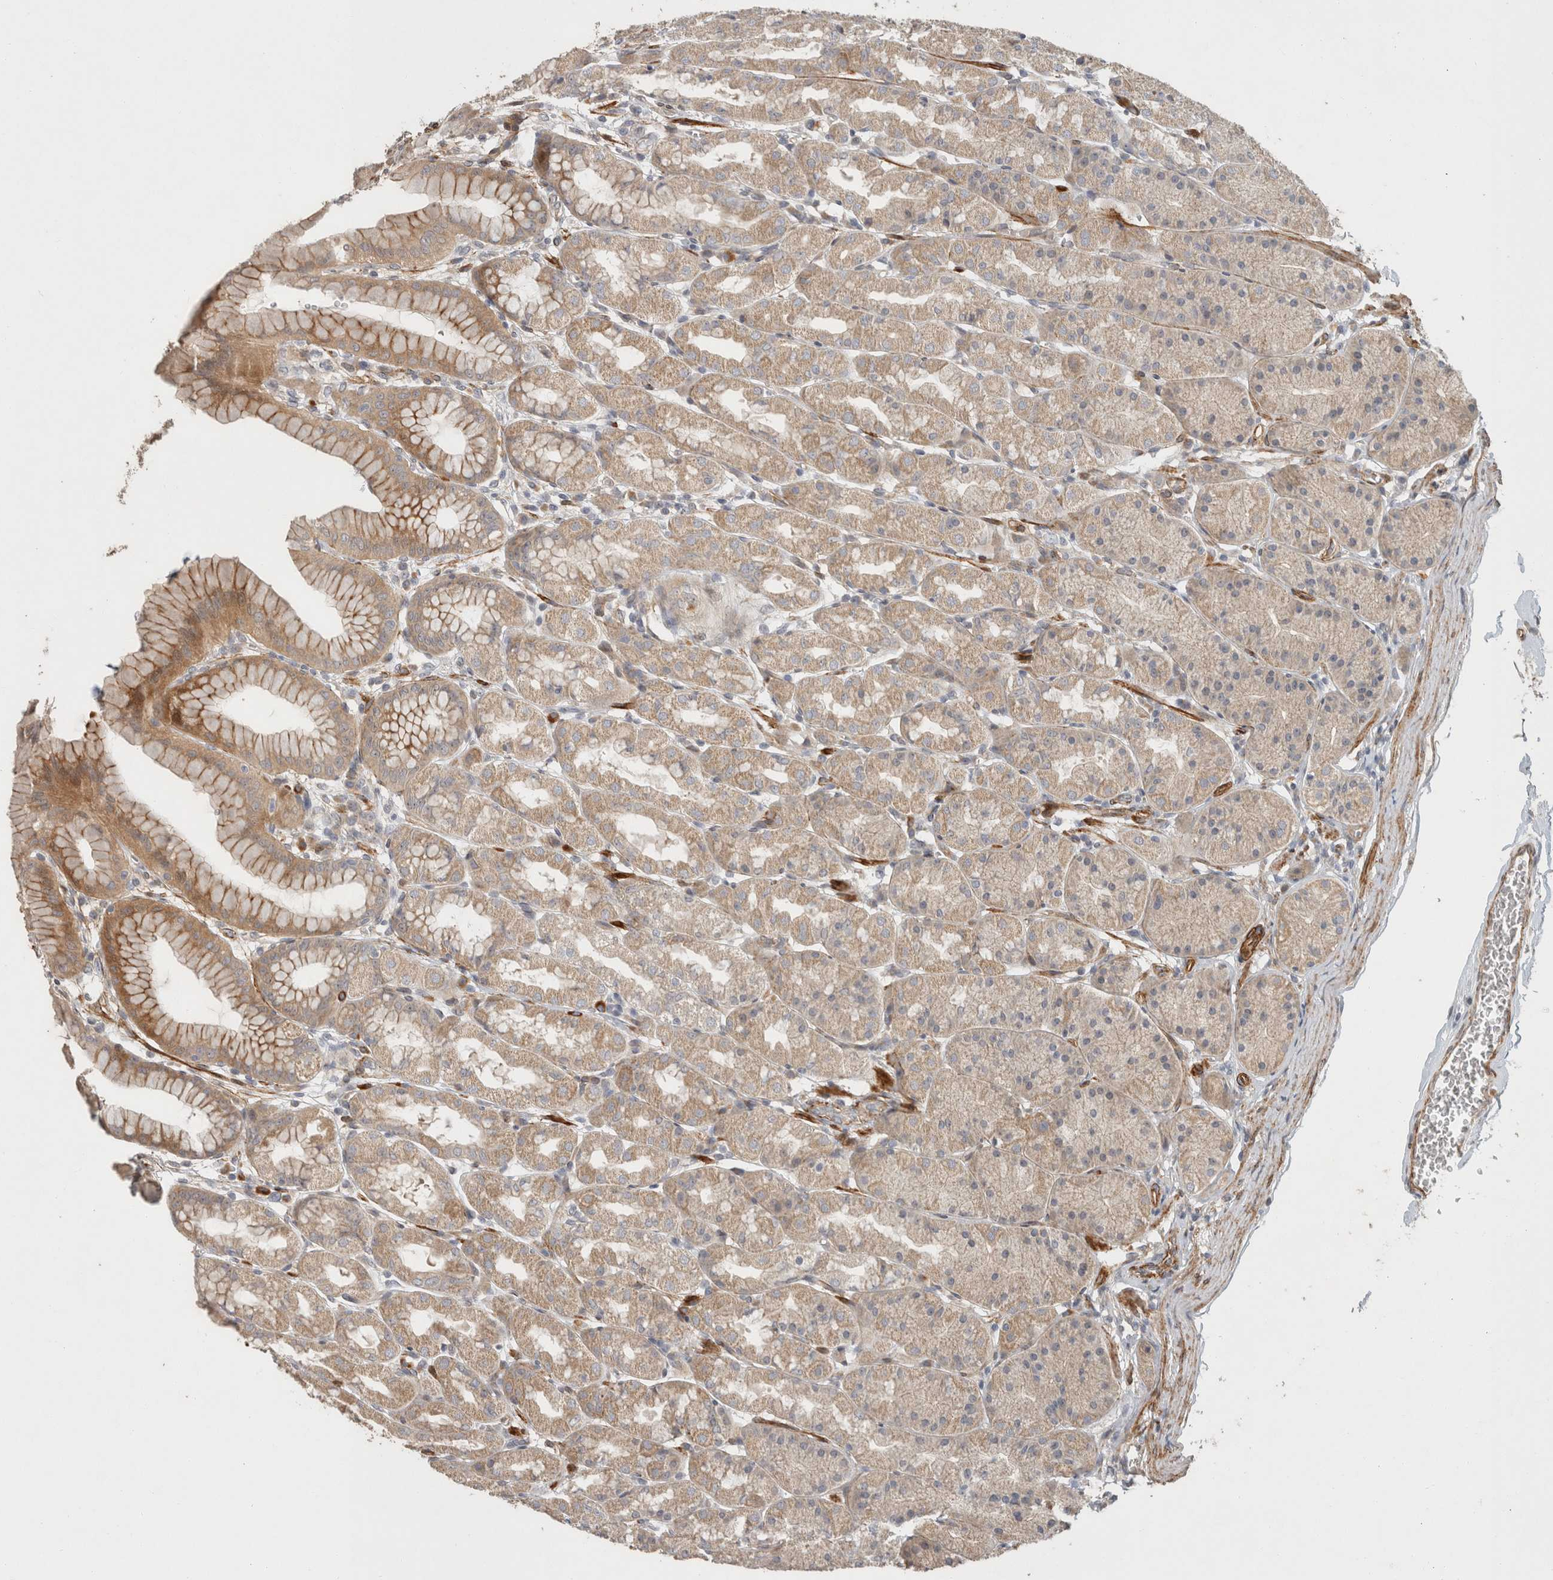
{"staining": {"intensity": "moderate", "quantity": ">75%", "location": "cytoplasmic/membranous"}, "tissue": "stomach", "cell_type": "Glandular cells", "image_type": "normal", "snomed": [{"axis": "morphology", "description": "Normal tissue, NOS"}, {"axis": "topography", "description": "Stomach"}], "caption": "This is a micrograph of IHC staining of benign stomach, which shows moderate positivity in the cytoplasmic/membranous of glandular cells.", "gene": "SIPA1L2", "patient": {"sex": "male", "age": 42}}